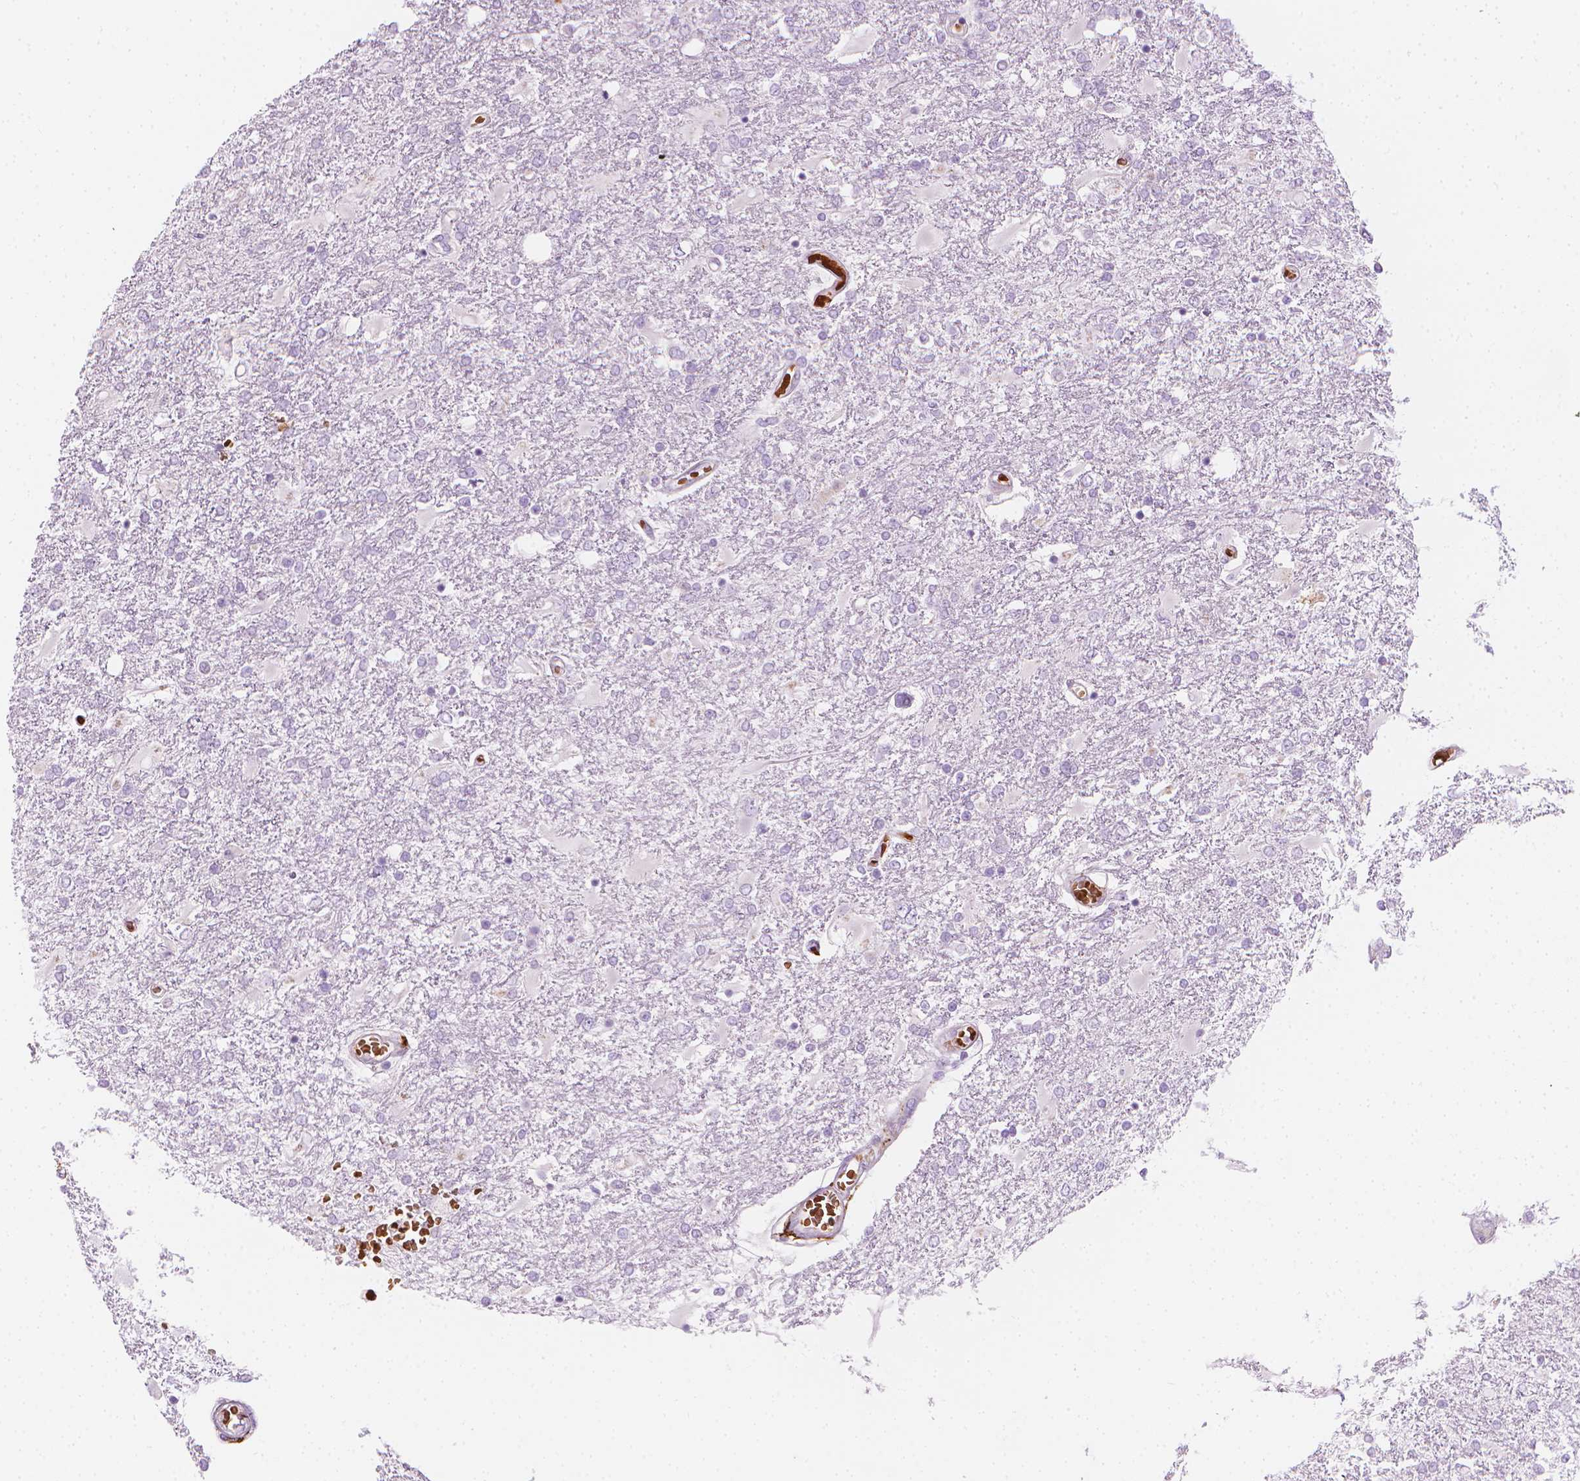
{"staining": {"intensity": "negative", "quantity": "none", "location": "none"}, "tissue": "glioma", "cell_type": "Tumor cells", "image_type": "cancer", "snomed": [{"axis": "morphology", "description": "Glioma, malignant, High grade"}, {"axis": "topography", "description": "Cerebral cortex"}], "caption": "Human glioma stained for a protein using immunohistochemistry (IHC) displays no staining in tumor cells.", "gene": "CES1", "patient": {"sex": "male", "age": 79}}